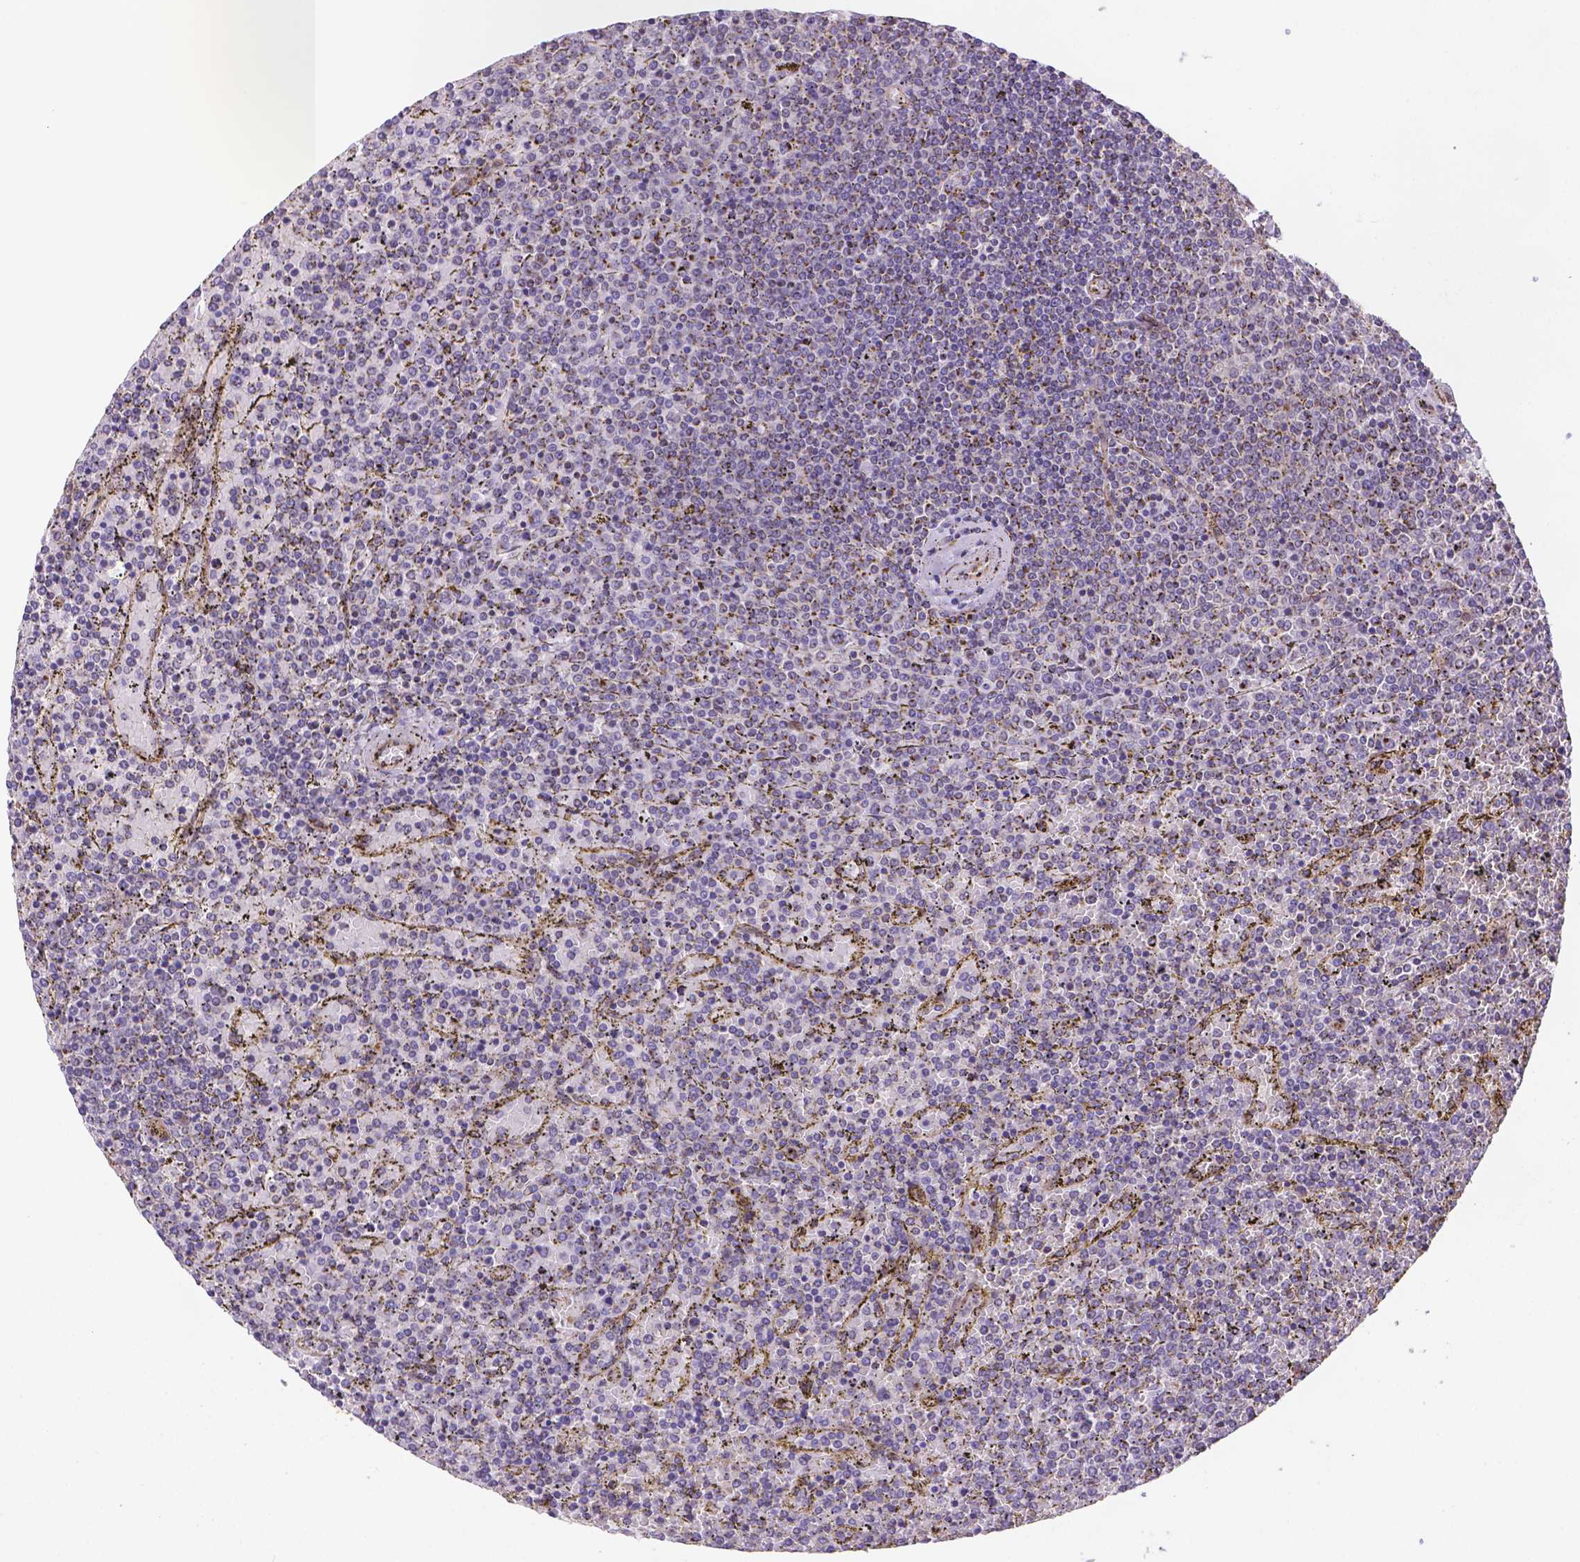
{"staining": {"intensity": "negative", "quantity": "none", "location": "none"}, "tissue": "lymphoma", "cell_type": "Tumor cells", "image_type": "cancer", "snomed": [{"axis": "morphology", "description": "Malignant lymphoma, non-Hodgkin's type, Low grade"}, {"axis": "topography", "description": "Spleen"}], "caption": "A high-resolution micrograph shows IHC staining of malignant lymphoma, non-Hodgkin's type (low-grade), which exhibits no significant positivity in tumor cells.", "gene": "YAP1", "patient": {"sex": "female", "age": 77}}